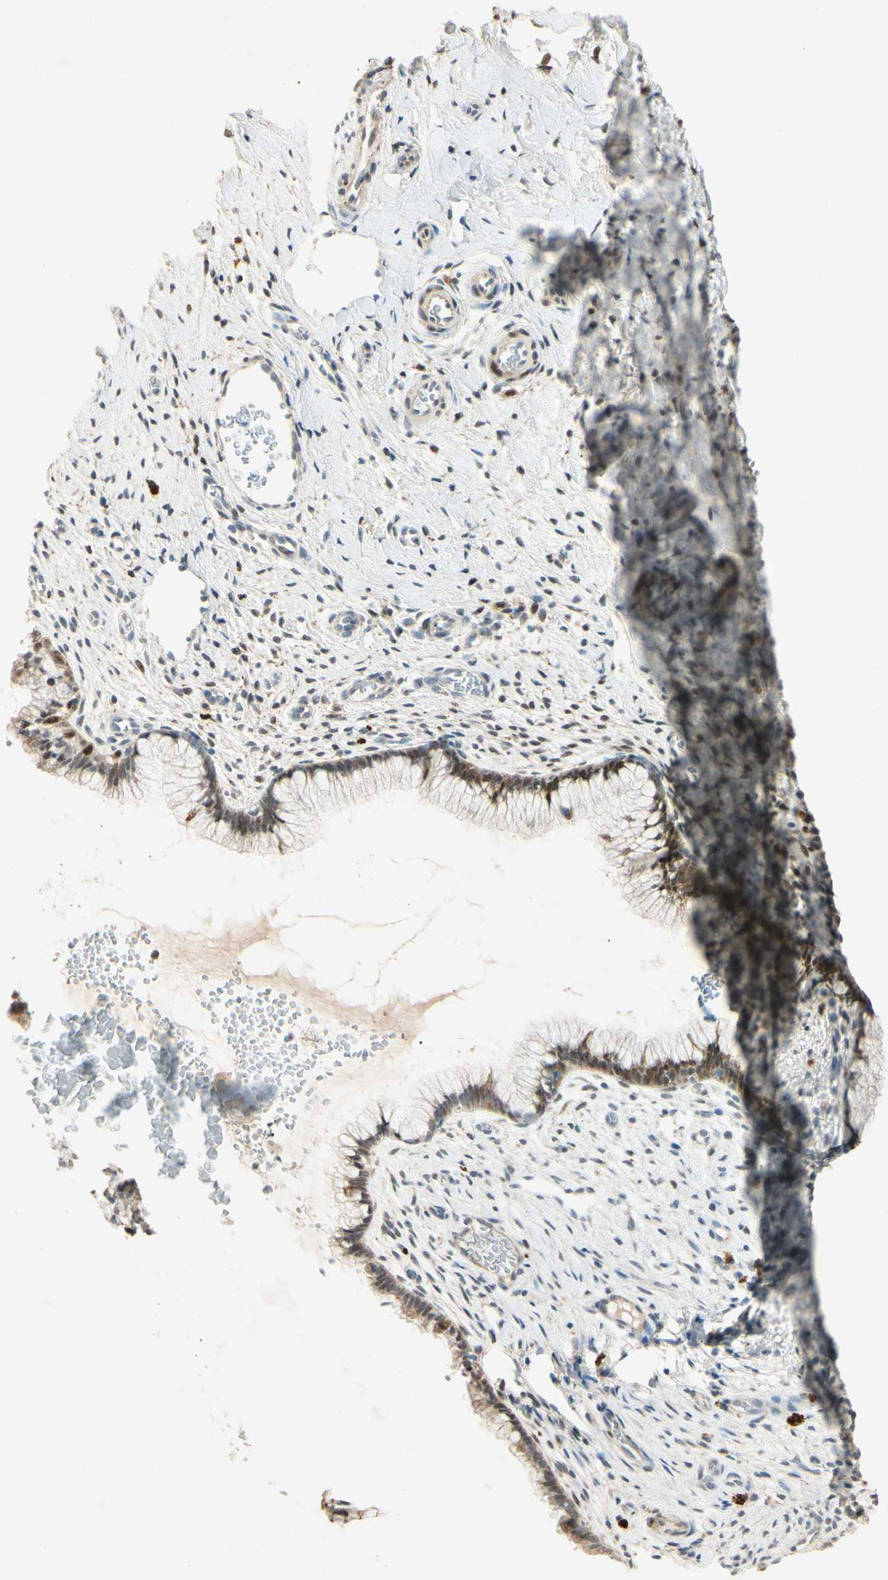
{"staining": {"intensity": "strong", "quantity": "25%-75%", "location": "nuclear"}, "tissue": "cervix", "cell_type": "Glandular cells", "image_type": "normal", "snomed": [{"axis": "morphology", "description": "Normal tissue, NOS"}, {"axis": "topography", "description": "Cervix"}], "caption": "Protein analysis of unremarkable cervix exhibits strong nuclear positivity in approximately 25%-75% of glandular cells. (DAB IHC, brown staining for protein, blue staining for nuclei).", "gene": "HSPA1B", "patient": {"sex": "female", "age": 65}}